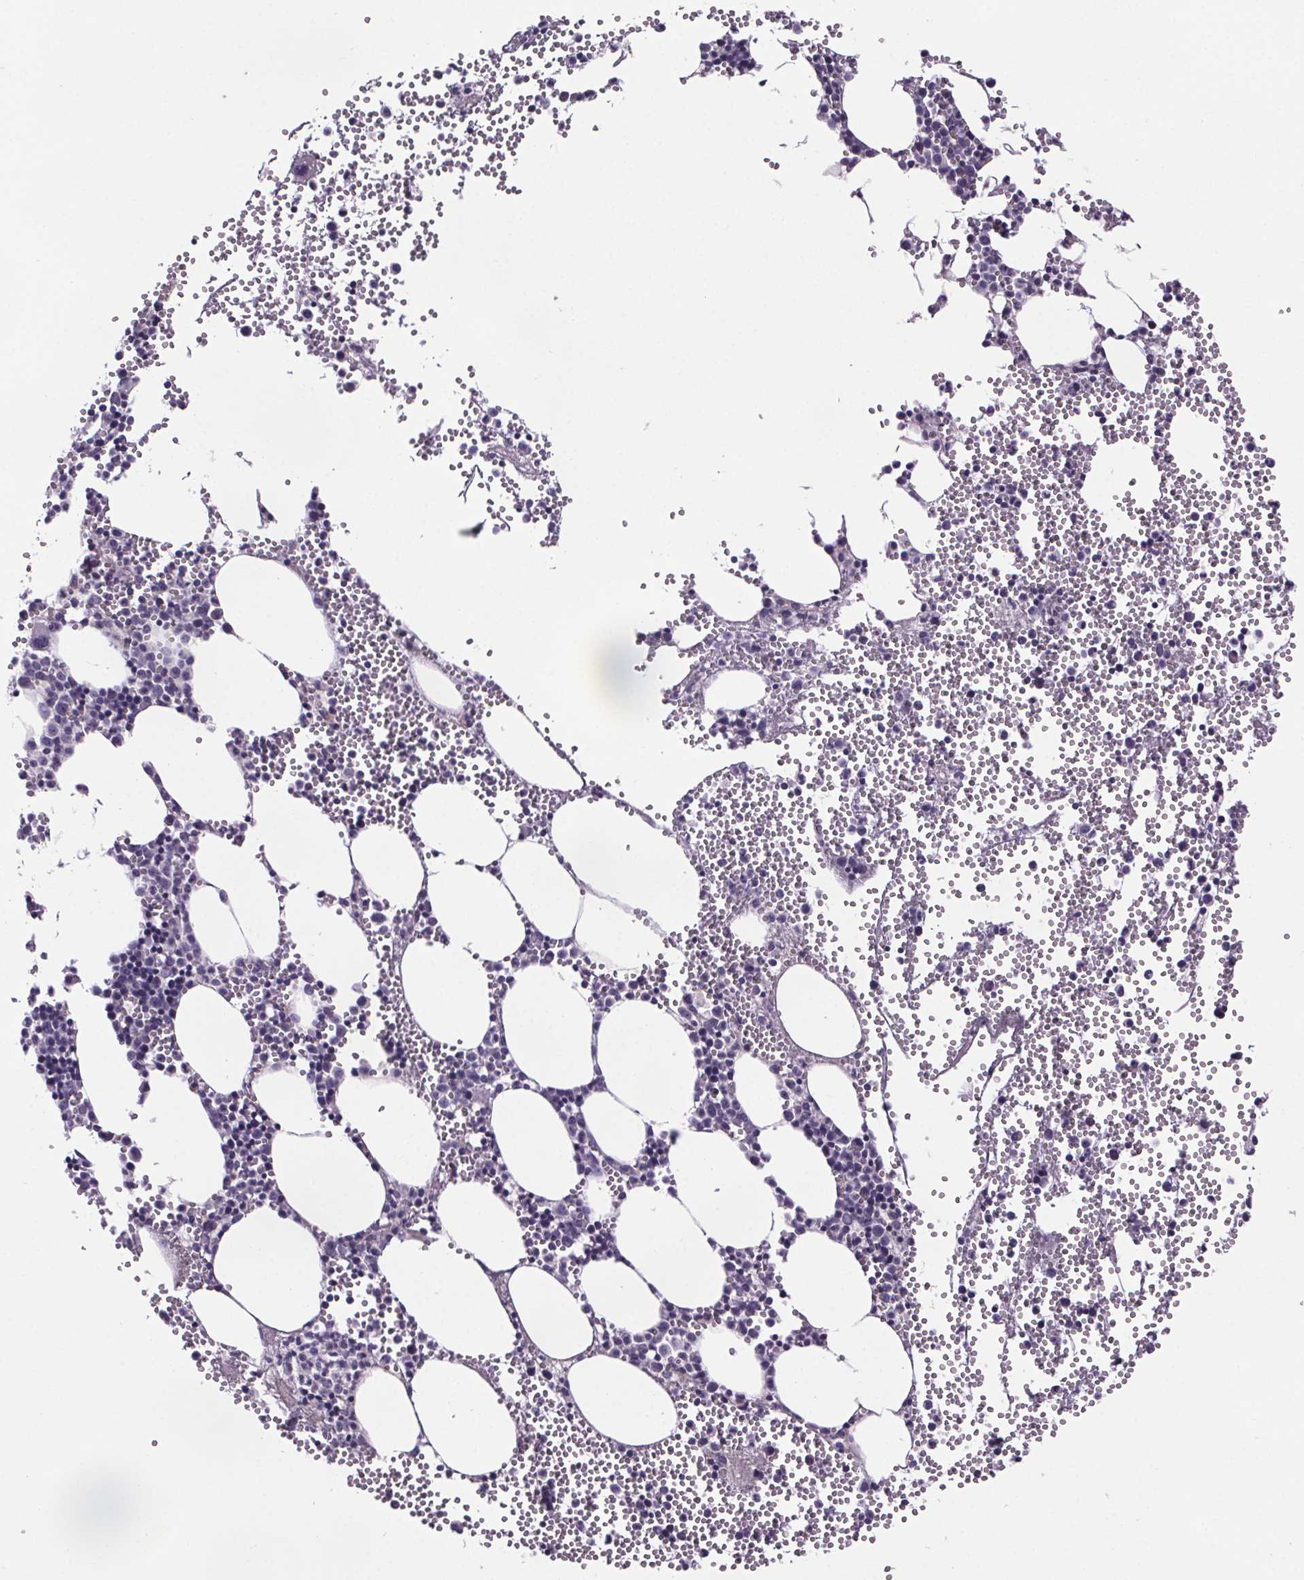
{"staining": {"intensity": "negative", "quantity": "none", "location": "none"}, "tissue": "bone marrow", "cell_type": "Hematopoietic cells", "image_type": "normal", "snomed": [{"axis": "morphology", "description": "Normal tissue, NOS"}, {"axis": "topography", "description": "Bone marrow"}], "caption": "Immunohistochemistry image of normal bone marrow: bone marrow stained with DAB reveals no significant protein positivity in hematopoietic cells.", "gene": "CUBN", "patient": {"sex": "male", "age": 89}}